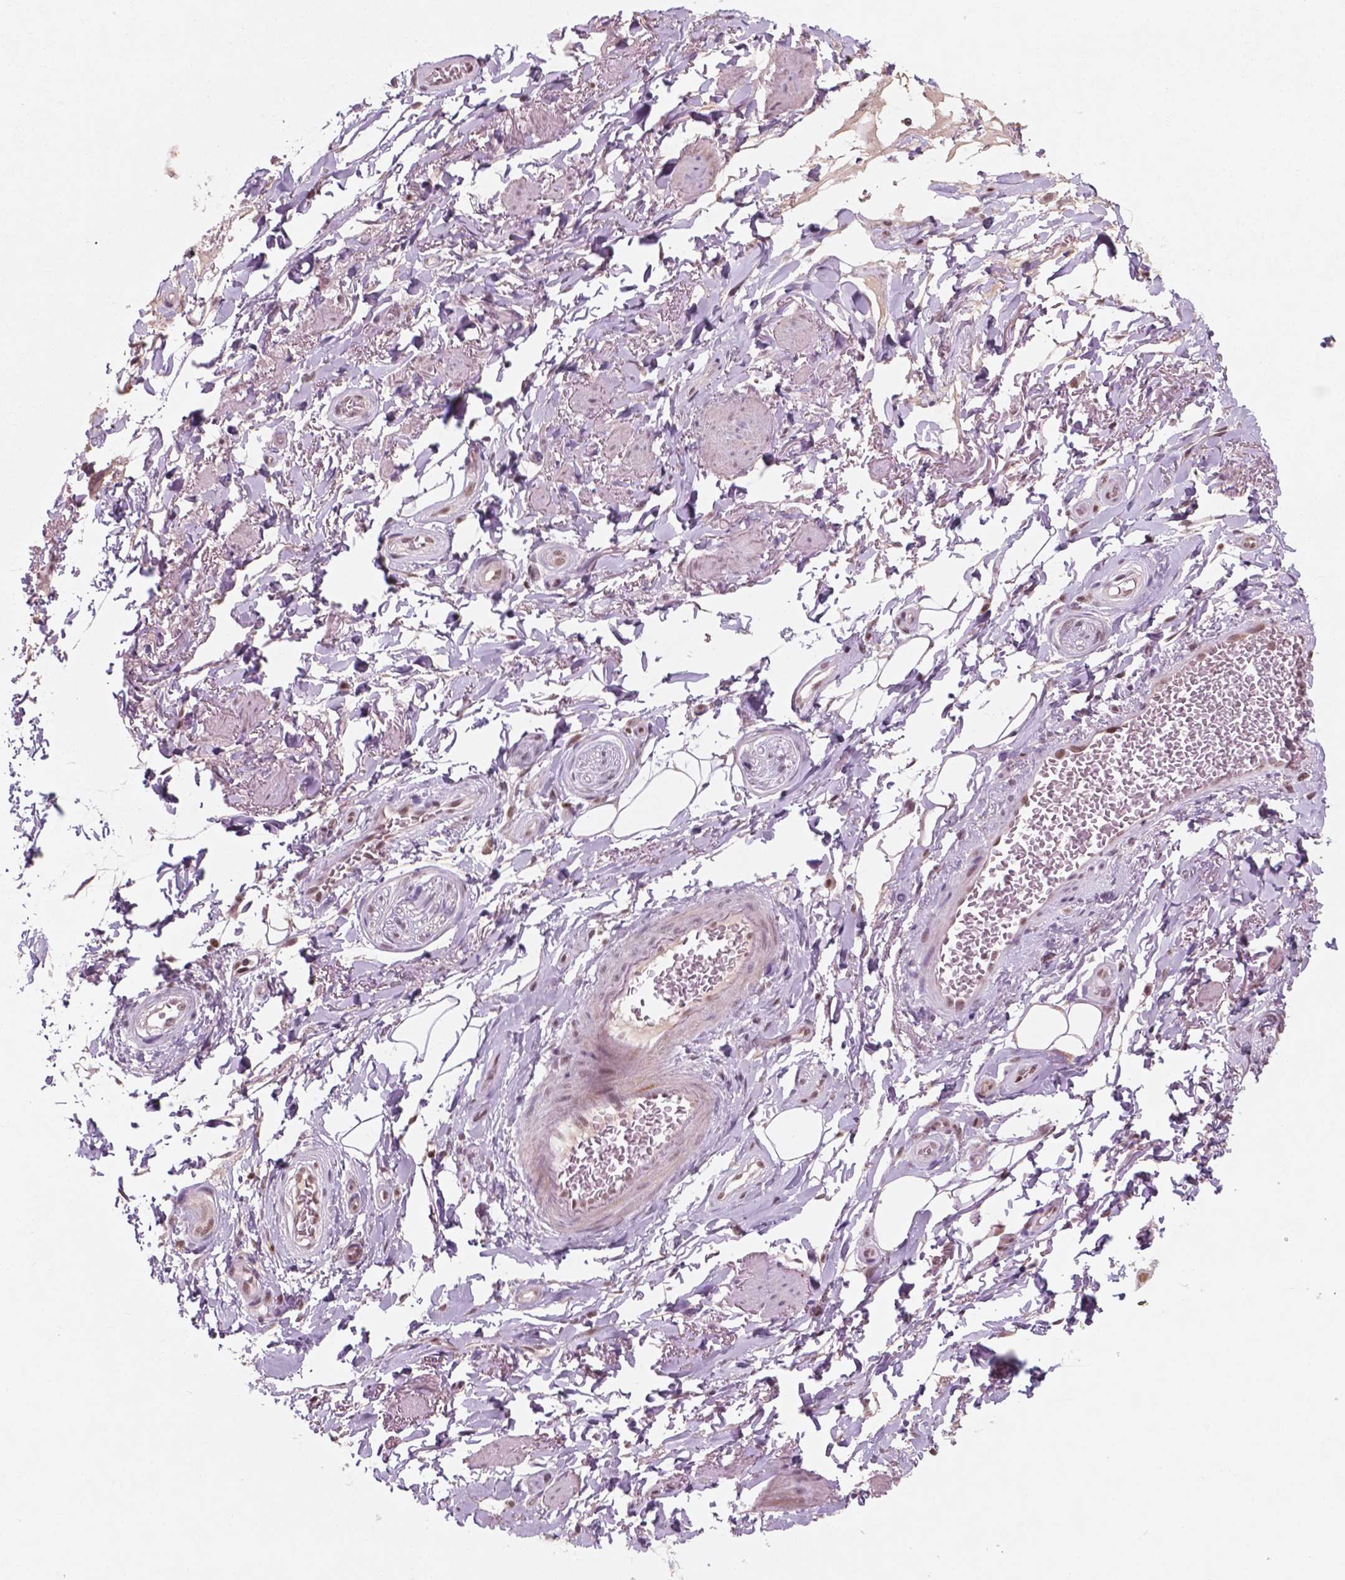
{"staining": {"intensity": "moderate", "quantity": ">75%", "location": "nuclear"}, "tissue": "adipose tissue", "cell_type": "Adipocytes", "image_type": "normal", "snomed": [{"axis": "morphology", "description": "Normal tissue, NOS"}, {"axis": "topography", "description": "Anal"}, {"axis": "topography", "description": "Peripheral nerve tissue"}], "caption": "The photomicrograph displays a brown stain indicating the presence of a protein in the nuclear of adipocytes in adipose tissue. Ihc stains the protein of interest in brown and the nuclei are stained blue.", "gene": "CTR9", "patient": {"sex": "male", "age": 53}}